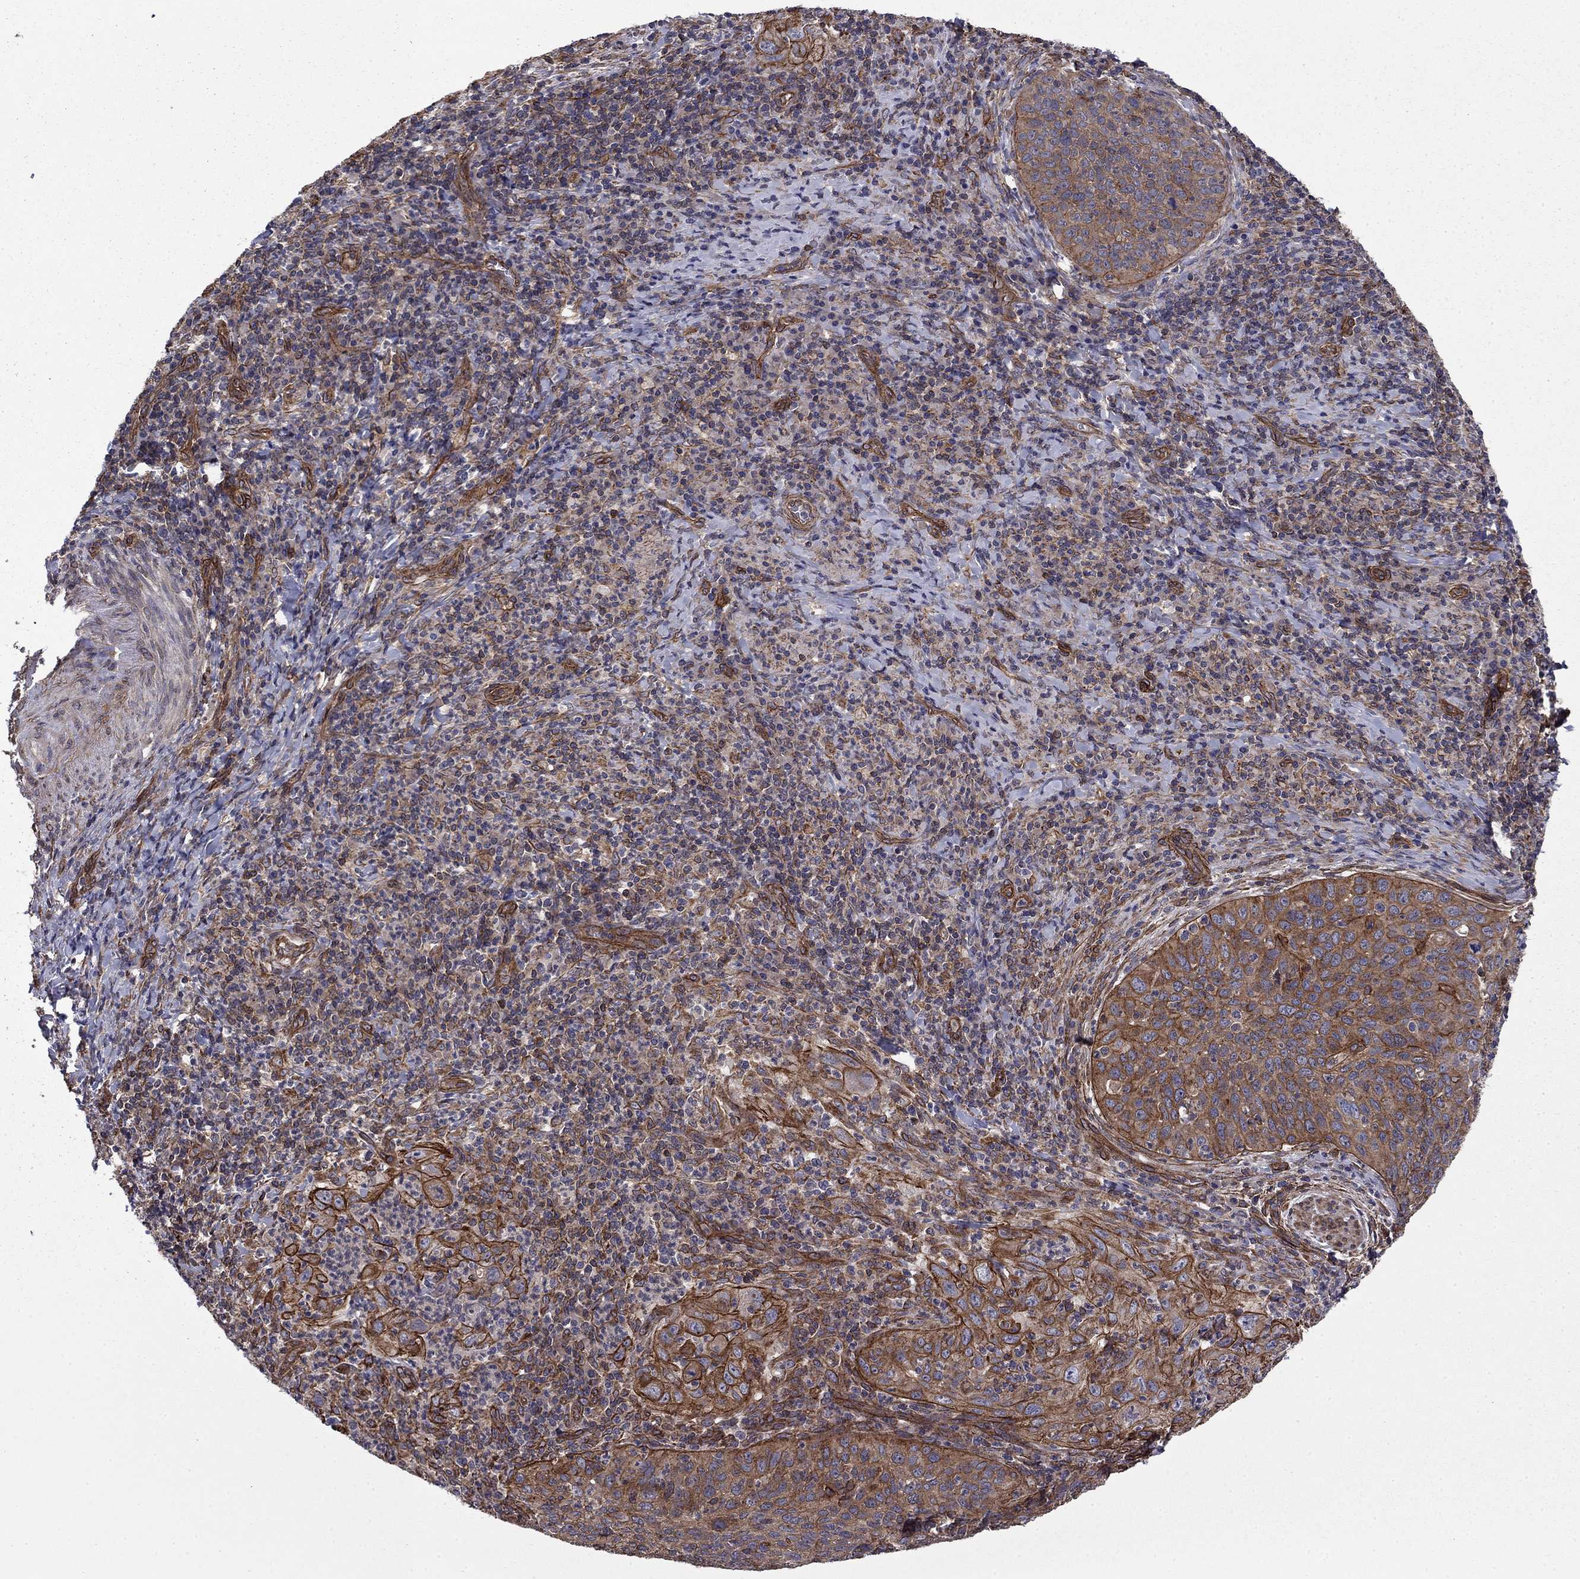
{"staining": {"intensity": "strong", "quantity": "<25%", "location": "cytoplasmic/membranous"}, "tissue": "cervical cancer", "cell_type": "Tumor cells", "image_type": "cancer", "snomed": [{"axis": "morphology", "description": "Squamous cell carcinoma, NOS"}, {"axis": "topography", "description": "Cervix"}], "caption": "Immunohistochemistry histopathology image of human cervical cancer stained for a protein (brown), which demonstrates medium levels of strong cytoplasmic/membranous positivity in about <25% of tumor cells.", "gene": "SHMT1", "patient": {"sex": "female", "age": 26}}